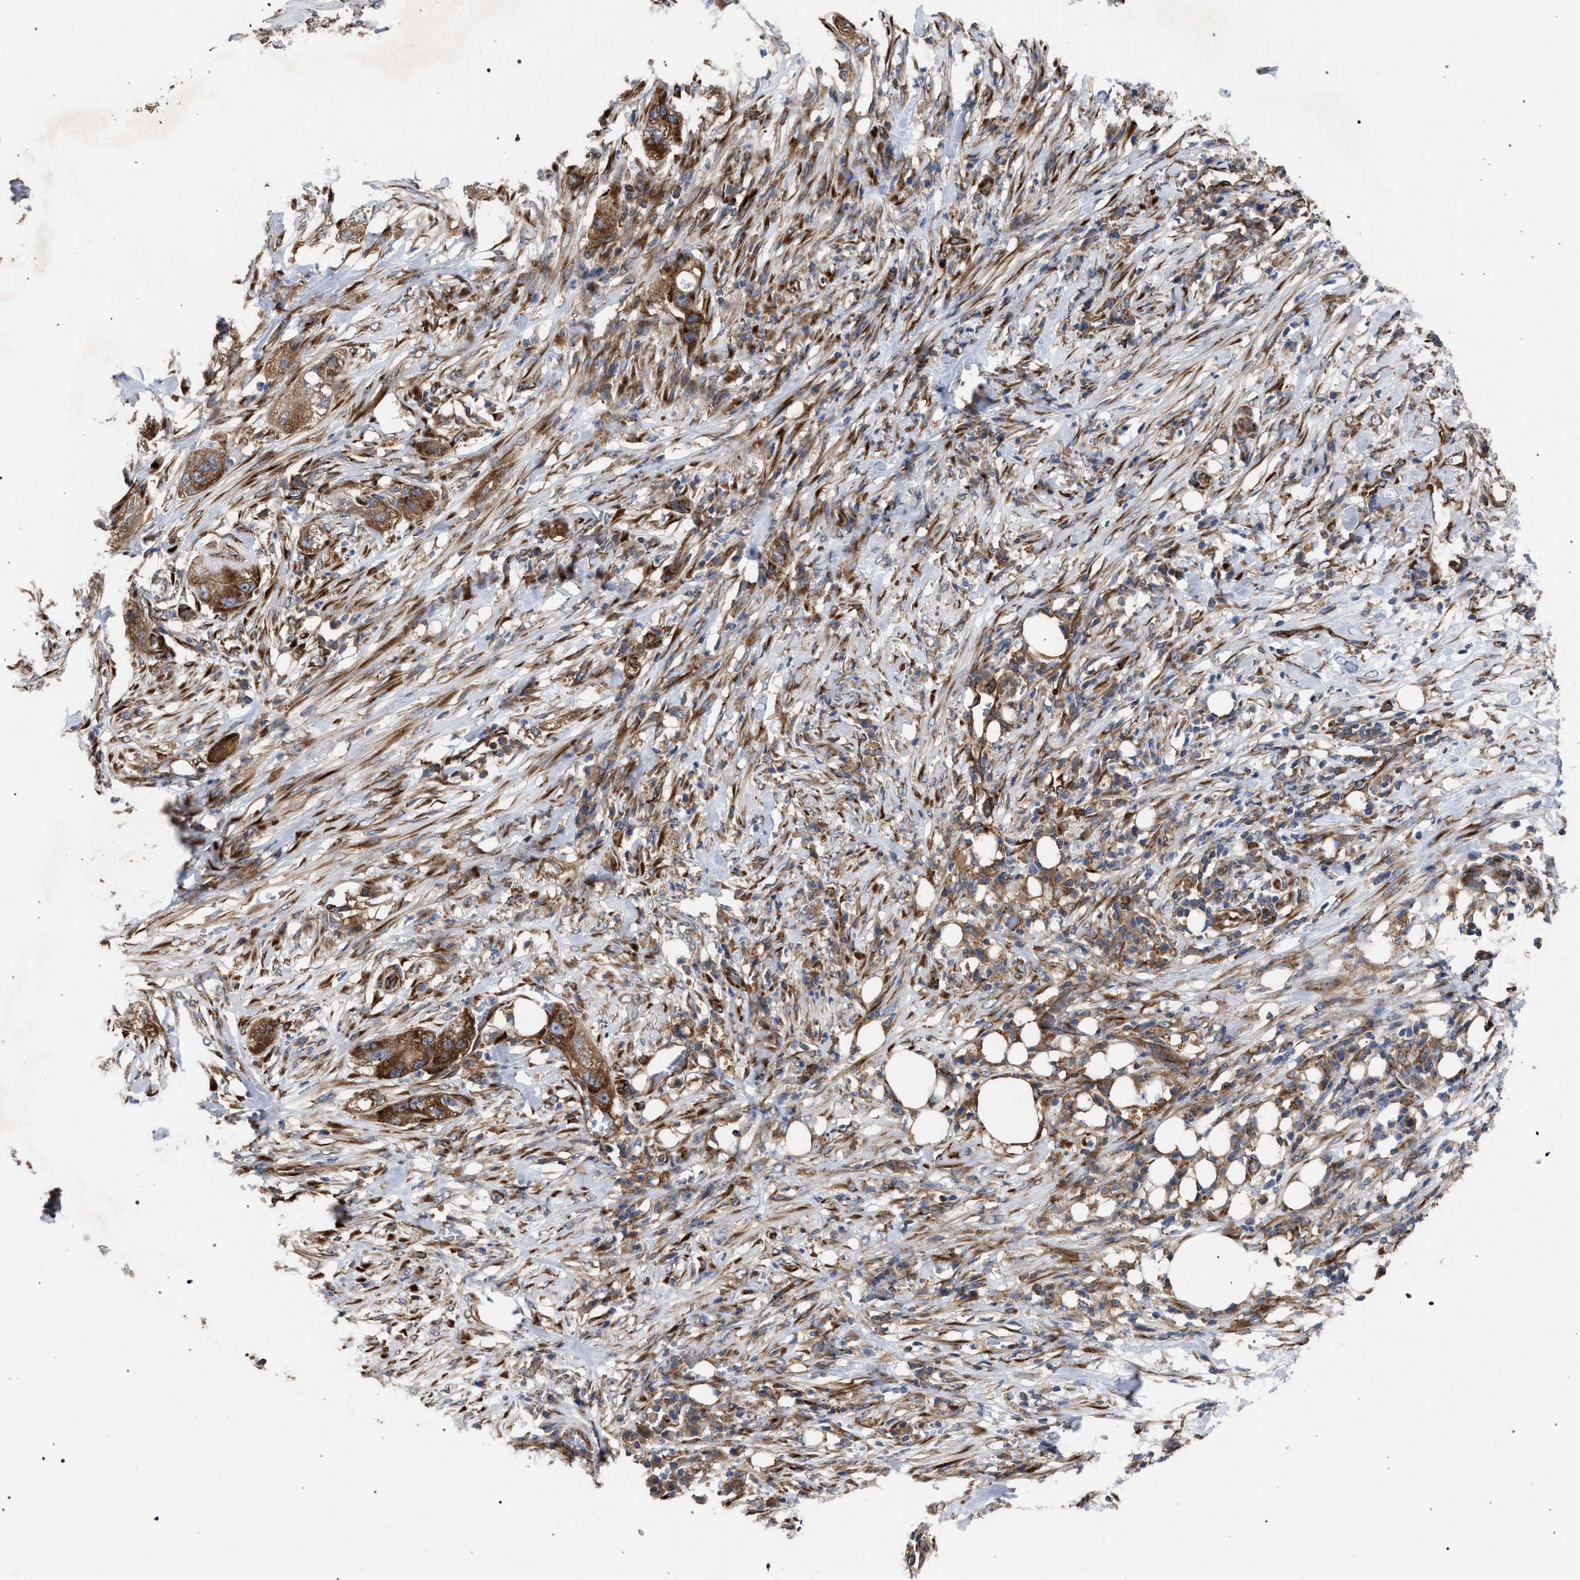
{"staining": {"intensity": "strong", "quantity": ">75%", "location": "cytoplasmic/membranous"}, "tissue": "pancreatic cancer", "cell_type": "Tumor cells", "image_type": "cancer", "snomed": [{"axis": "morphology", "description": "Adenocarcinoma, NOS"}, {"axis": "topography", "description": "Pancreas"}], "caption": "Strong cytoplasmic/membranous positivity is identified in about >75% of tumor cells in pancreatic cancer.", "gene": "CDR2L", "patient": {"sex": "female", "age": 78}}